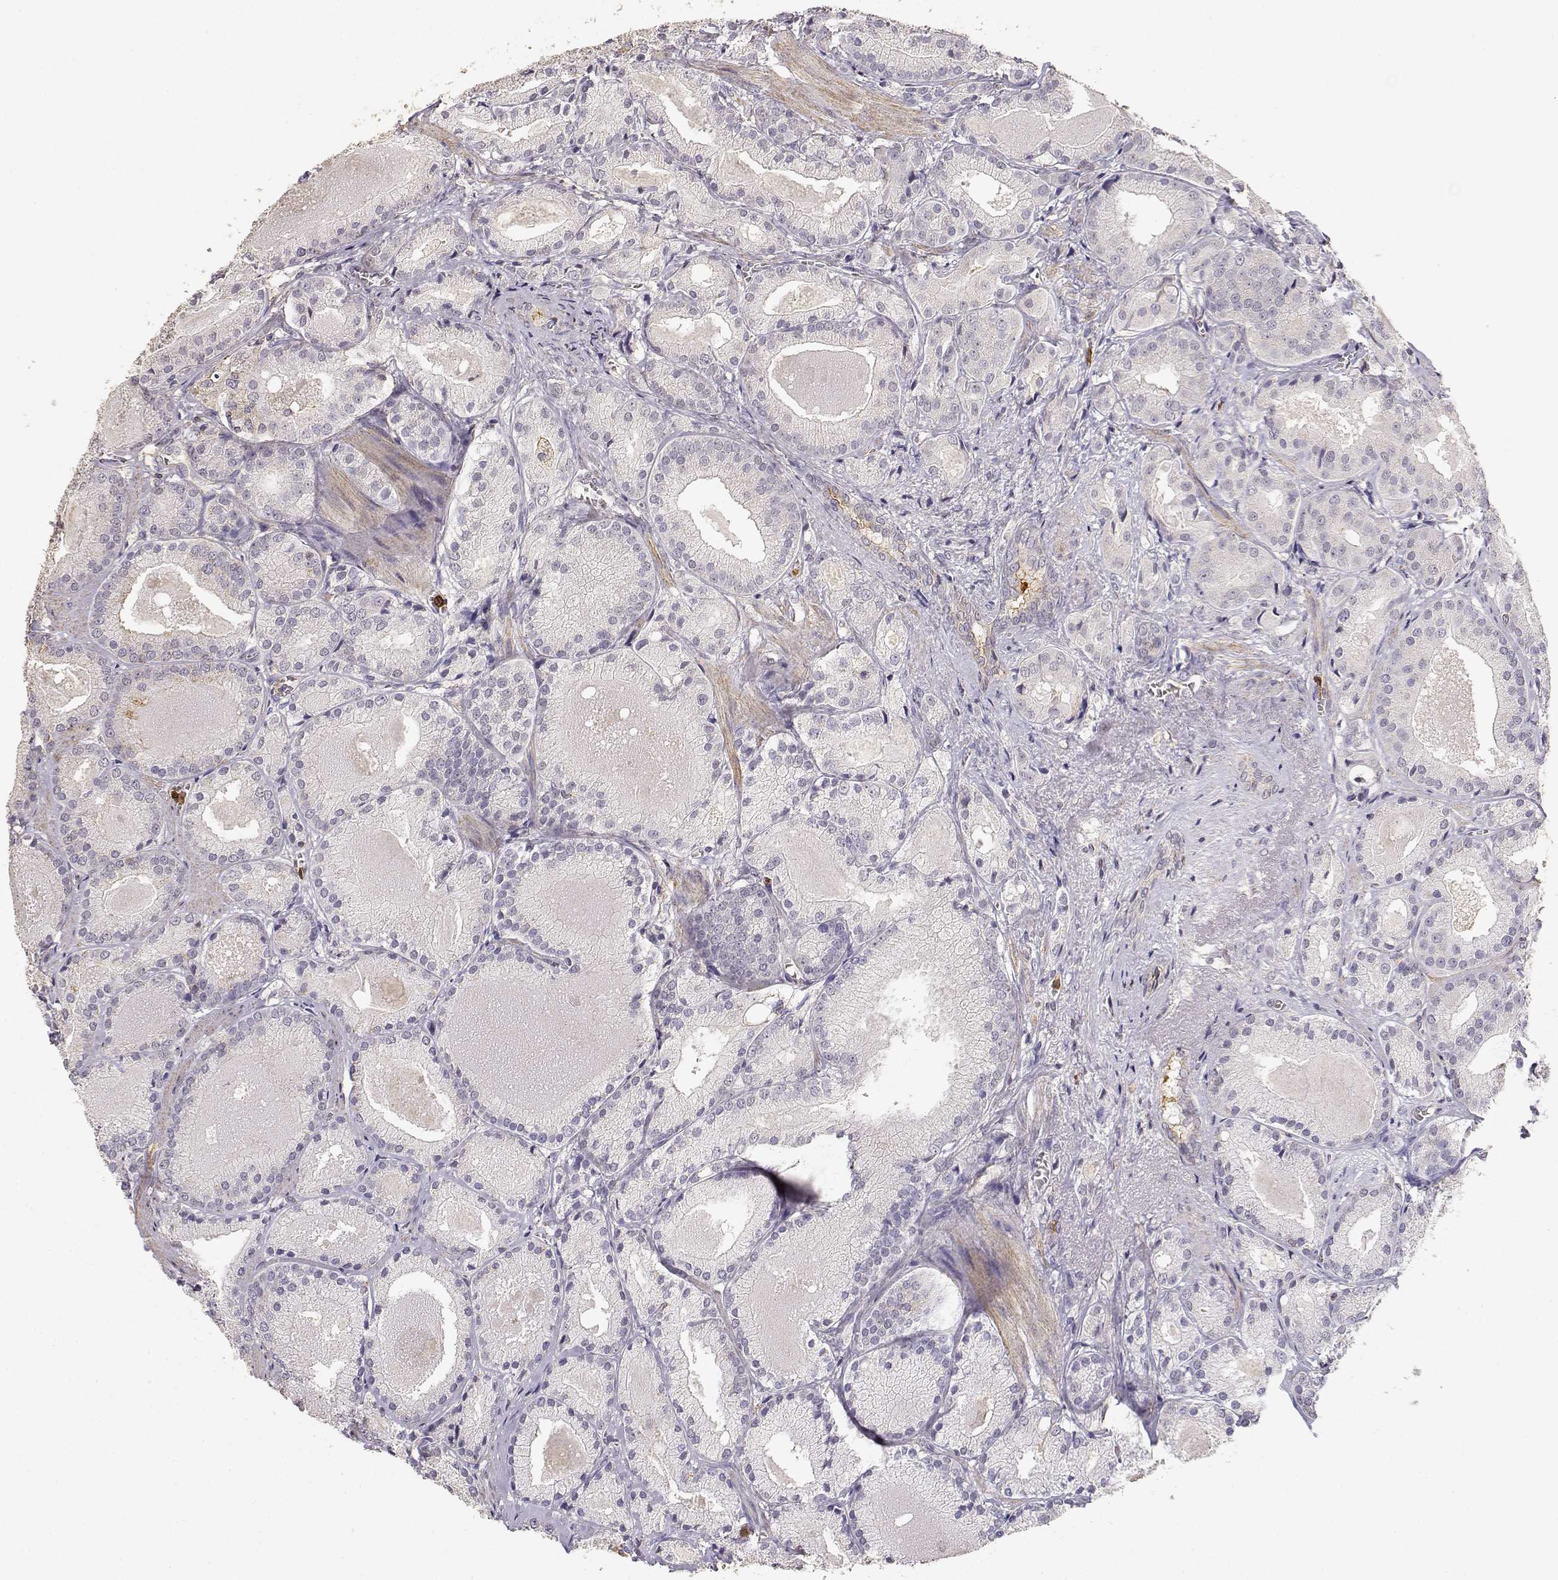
{"staining": {"intensity": "weak", "quantity": "<25%", "location": "cytoplasmic/membranous"}, "tissue": "prostate cancer", "cell_type": "Tumor cells", "image_type": "cancer", "snomed": [{"axis": "morphology", "description": "Adenocarcinoma, High grade"}, {"axis": "topography", "description": "Prostate"}], "caption": "A histopathology image of high-grade adenocarcinoma (prostate) stained for a protein exhibits no brown staining in tumor cells. (DAB (3,3'-diaminobenzidine) IHC, high magnification).", "gene": "TNFRSF10C", "patient": {"sex": "male", "age": 66}}